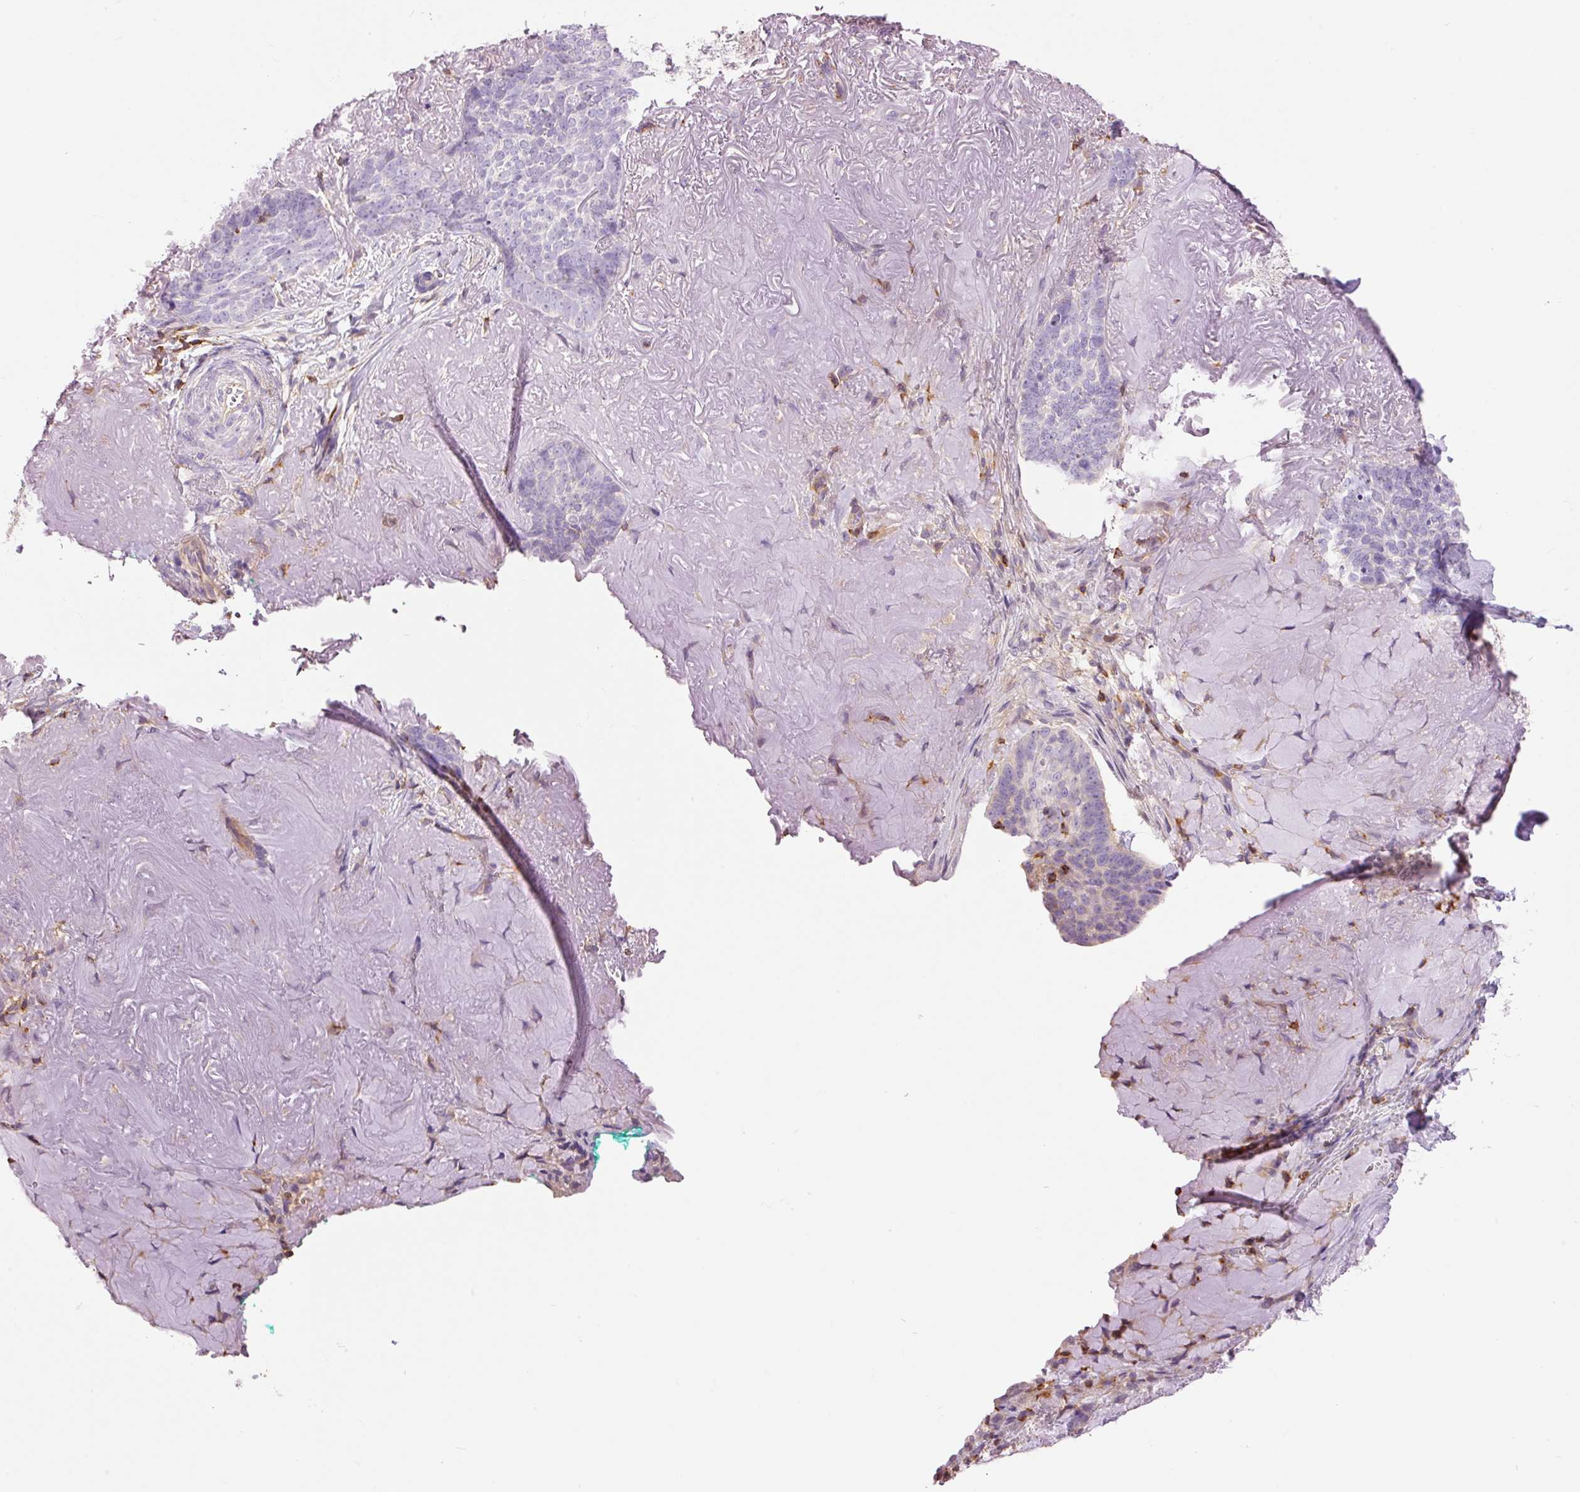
{"staining": {"intensity": "negative", "quantity": "none", "location": "none"}, "tissue": "skin cancer", "cell_type": "Tumor cells", "image_type": "cancer", "snomed": [{"axis": "morphology", "description": "Basal cell carcinoma"}, {"axis": "topography", "description": "Skin"}, {"axis": "topography", "description": "Skin of face"}], "caption": "This is an immunohistochemistry (IHC) histopathology image of skin cancer (basal cell carcinoma). There is no staining in tumor cells.", "gene": "DOK6", "patient": {"sex": "female", "age": 95}}